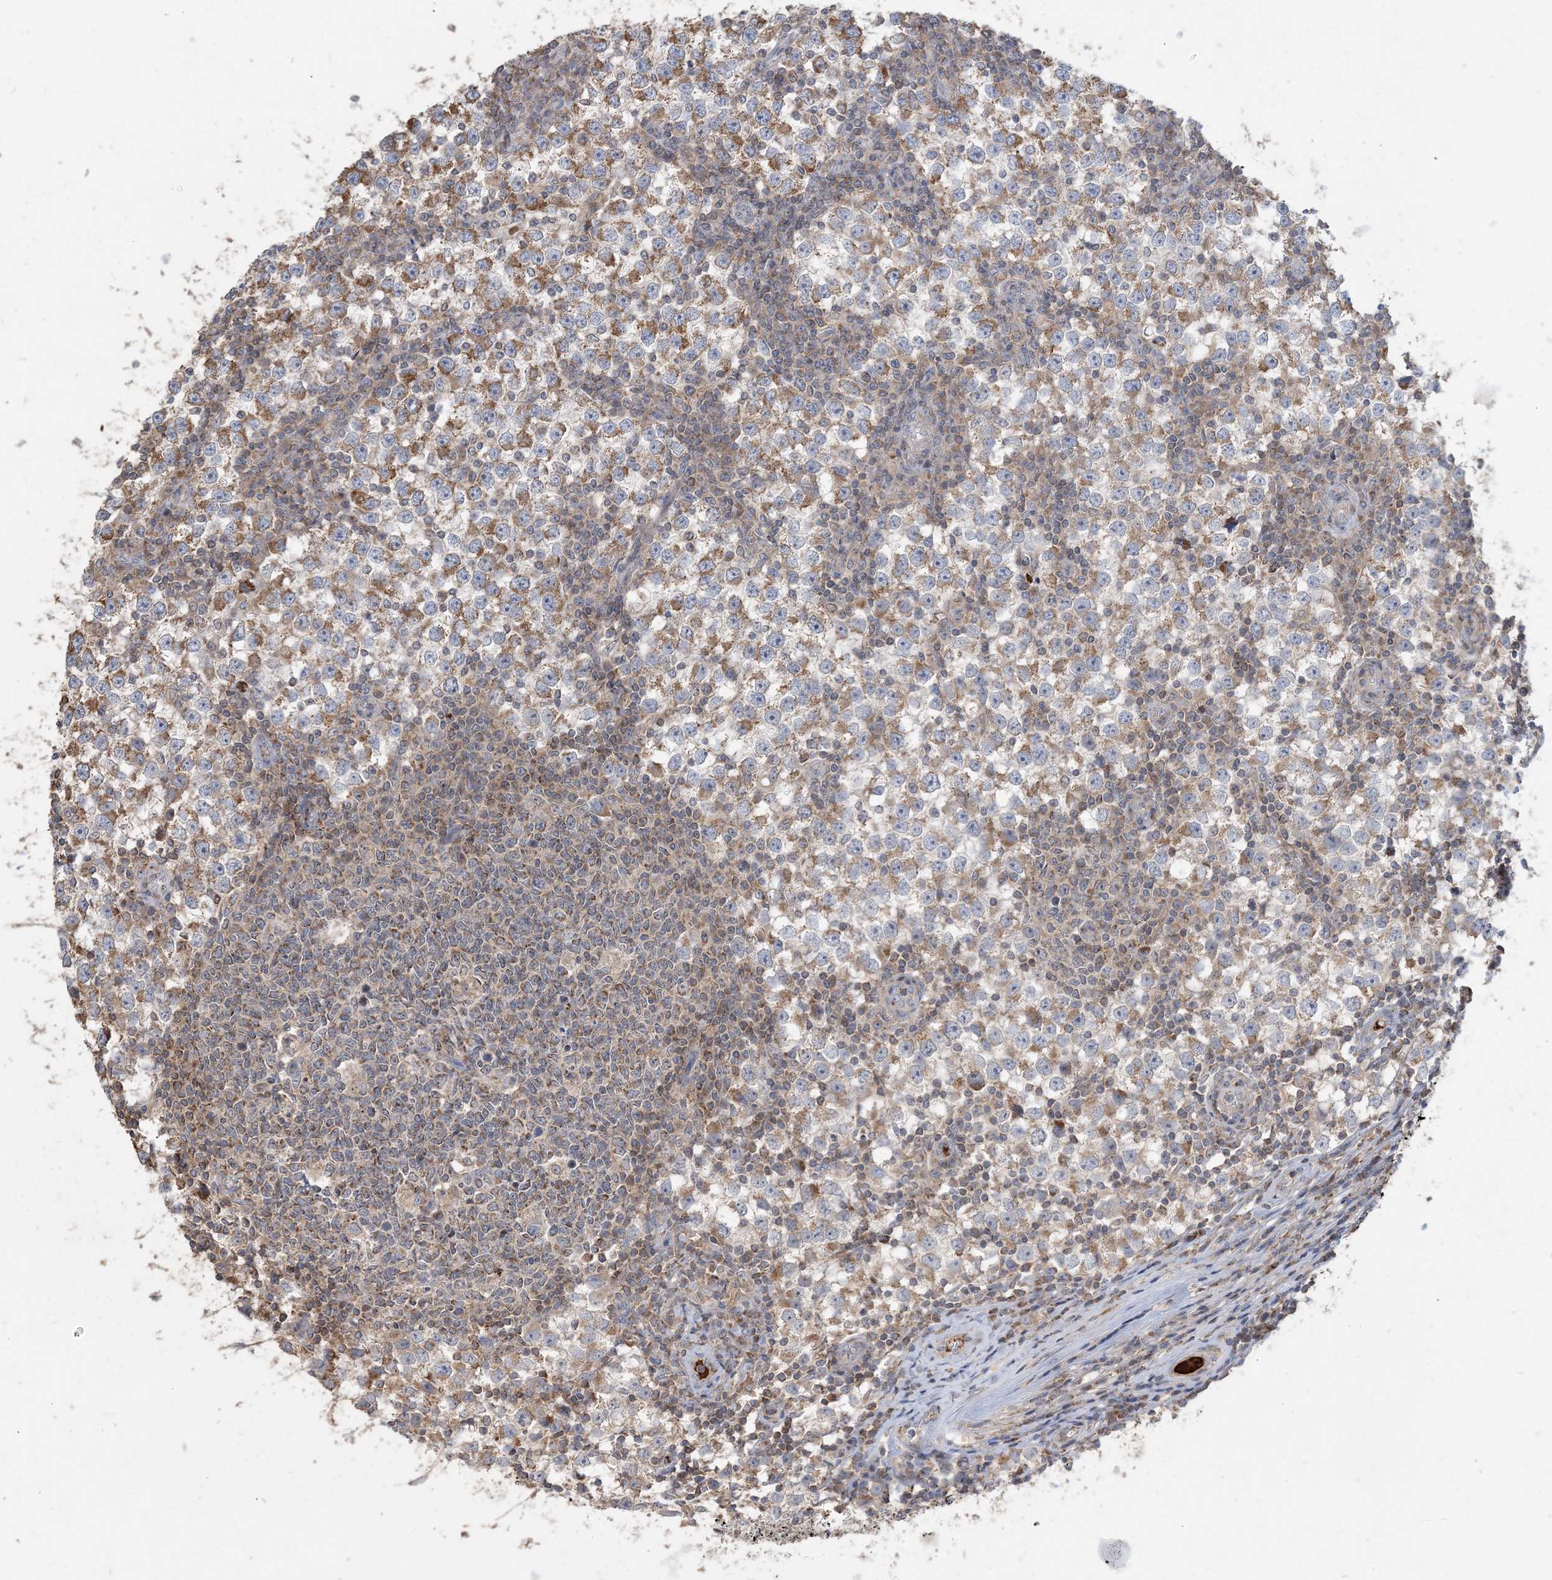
{"staining": {"intensity": "moderate", "quantity": ">75%", "location": "cytoplasmic/membranous"}, "tissue": "testis cancer", "cell_type": "Tumor cells", "image_type": "cancer", "snomed": [{"axis": "morphology", "description": "Seminoma, NOS"}, {"axis": "topography", "description": "Testis"}], "caption": "A photomicrograph showing moderate cytoplasmic/membranous expression in approximately >75% of tumor cells in testis seminoma, as visualized by brown immunohistochemical staining.", "gene": "ECHDC1", "patient": {"sex": "male", "age": 65}}